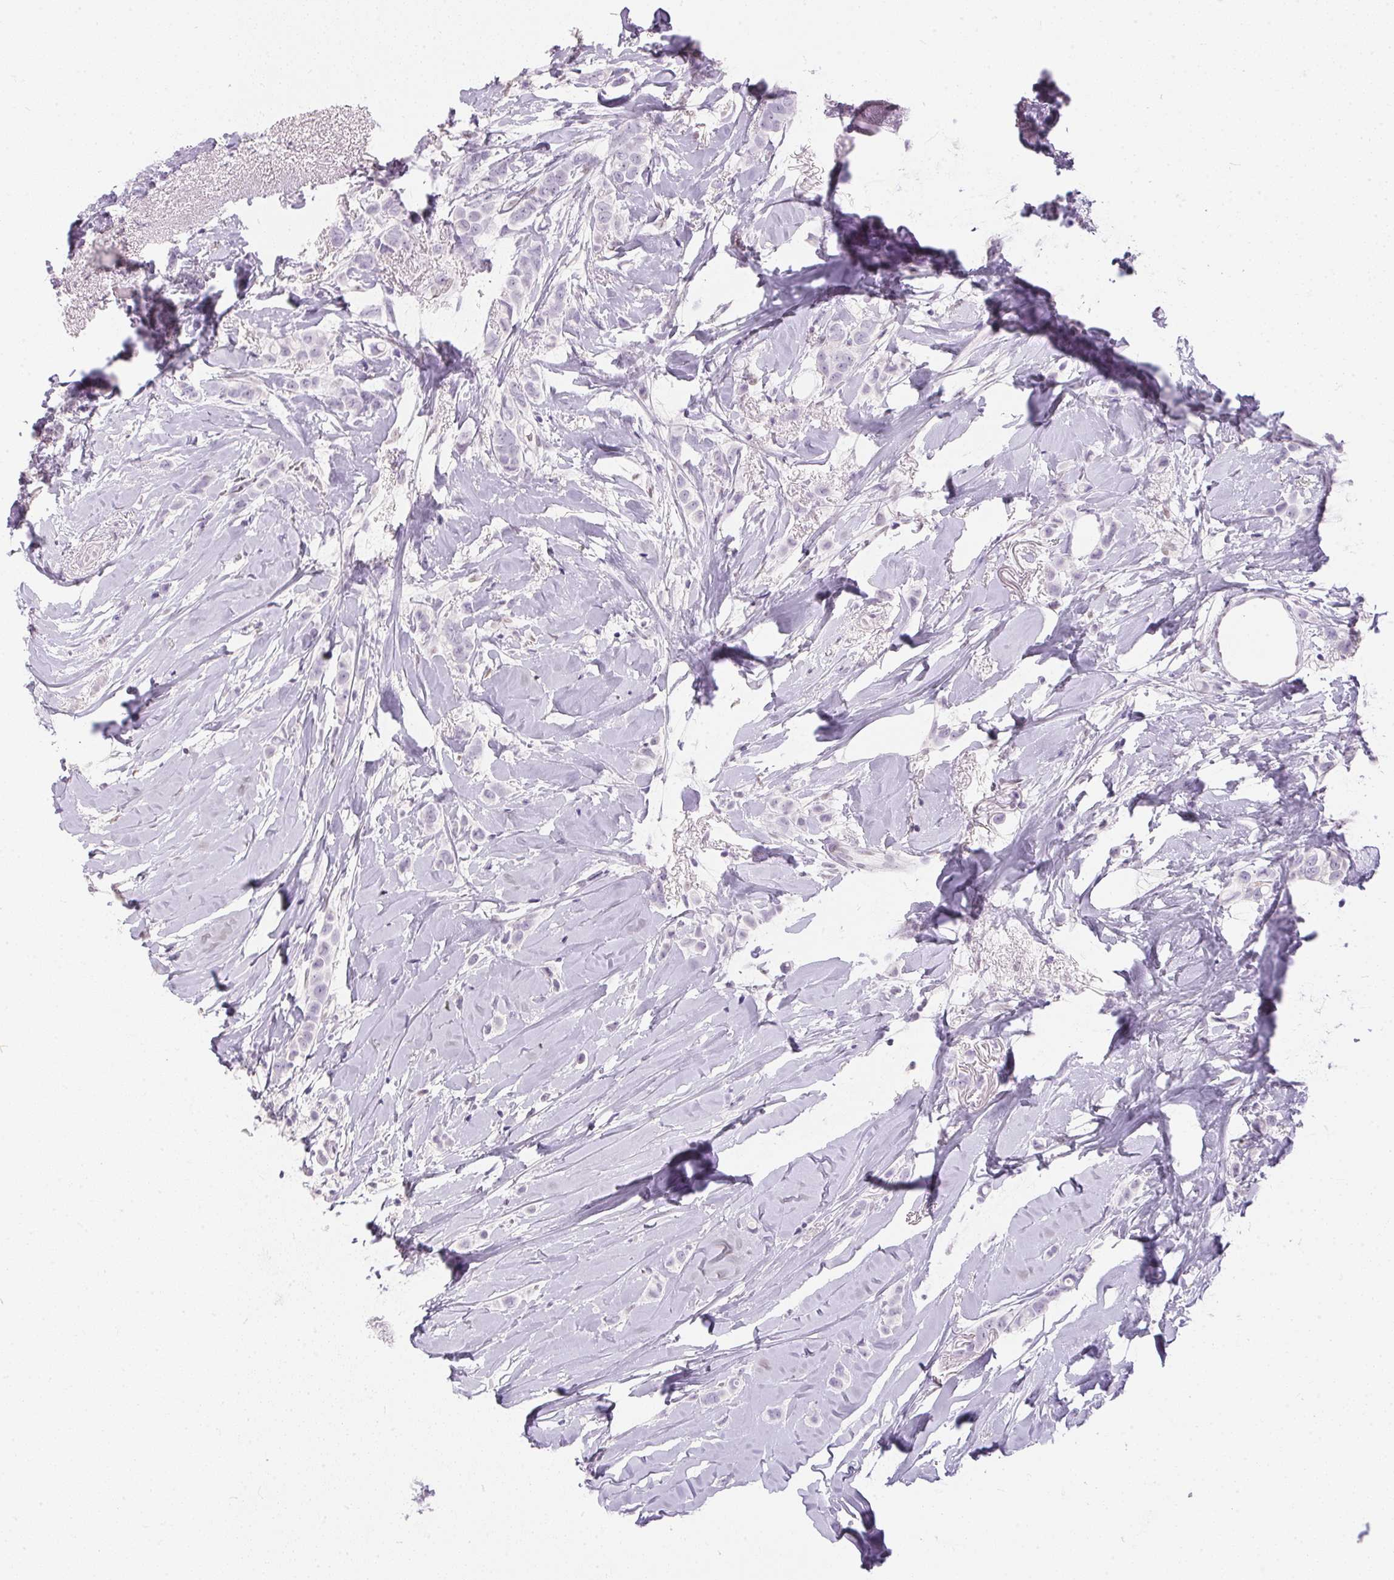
{"staining": {"intensity": "negative", "quantity": "none", "location": "none"}, "tissue": "breast cancer", "cell_type": "Tumor cells", "image_type": "cancer", "snomed": [{"axis": "morphology", "description": "Lobular carcinoma"}, {"axis": "topography", "description": "Breast"}], "caption": "This is an immunohistochemistry (IHC) histopathology image of breast cancer. There is no staining in tumor cells.", "gene": "GBP6", "patient": {"sex": "female", "age": 66}}